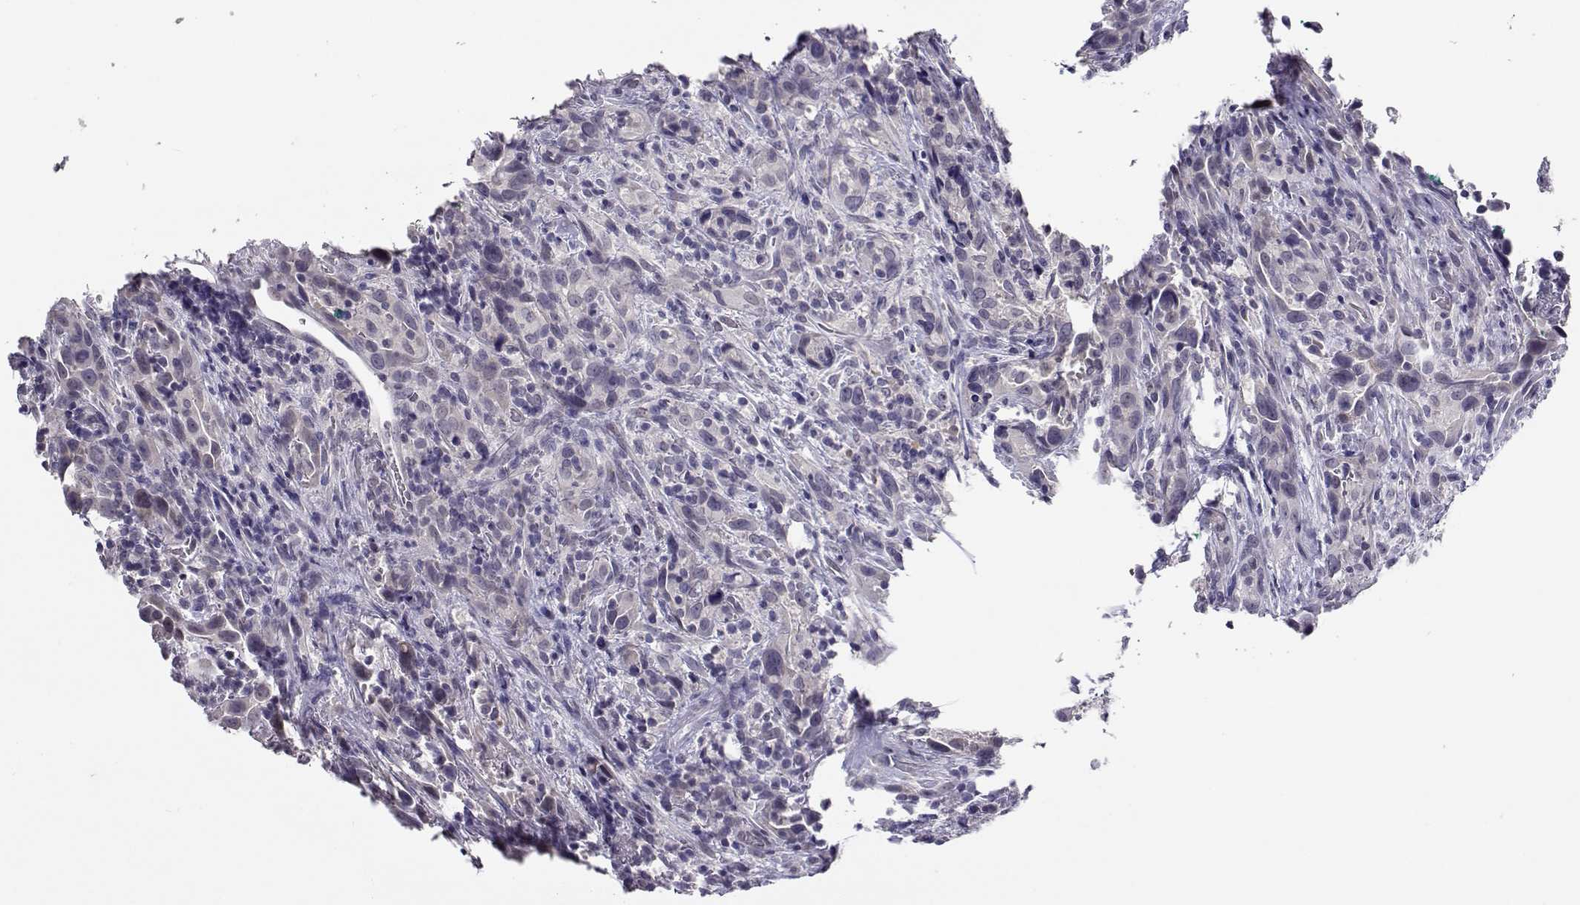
{"staining": {"intensity": "negative", "quantity": "none", "location": "none"}, "tissue": "urothelial cancer", "cell_type": "Tumor cells", "image_type": "cancer", "snomed": [{"axis": "morphology", "description": "Urothelial carcinoma, NOS"}, {"axis": "morphology", "description": "Urothelial carcinoma, High grade"}, {"axis": "topography", "description": "Urinary bladder"}], "caption": "Immunohistochemistry micrograph of neoplastic tissue: urothelial cancer stained with DAB exhibits no significant protein staining in tumor cells.", "gene": "RHOXF2", "patient": {"sex": "female", "age": 64}}